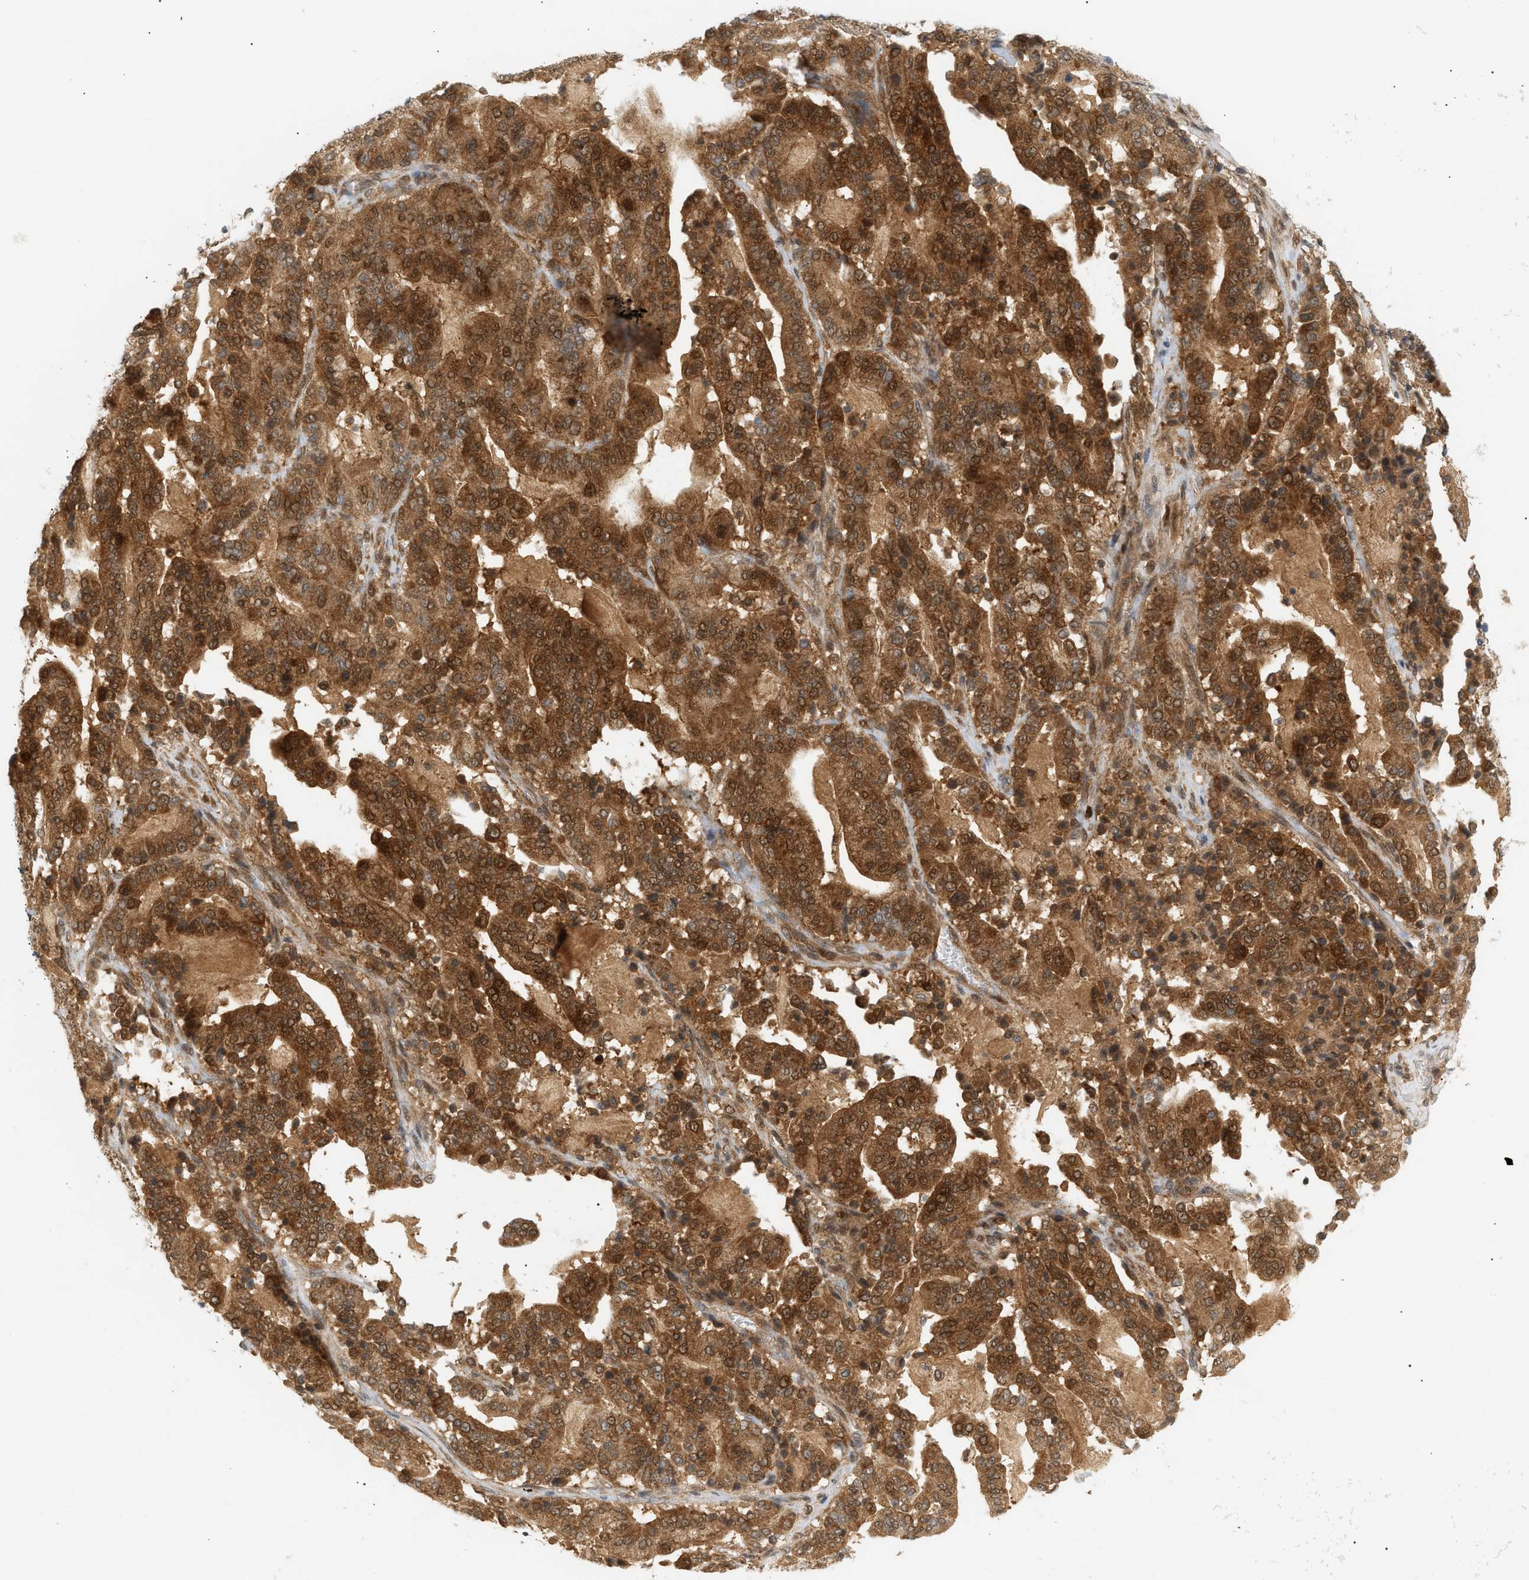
{"staining": {"intensity": "strong", "quantity": ">75%", "location": "cytoplasmic/membranous,nuclear"}, "tissue": "pancreatic cancer", "cell_type": "Tumor cells", "image_type": "cancer", "snomed": [{"axis": "morphology", "description": "Adenocarcinoma, NOS"}, {"axis": "topography", "description": "Pancreas"}], "caption": "This histopathology image exhibits pancreatic cancer (adenocarcinoma) stained with immunohistochemistry to label a protein in brown. The cytoplasmic/membranous and nuclear of tumor cells show strong positivity for the protein. Nuclei are counter-stained blue.", "gene": "SHC1", "patient": {"sex": "male", "age": 63}}